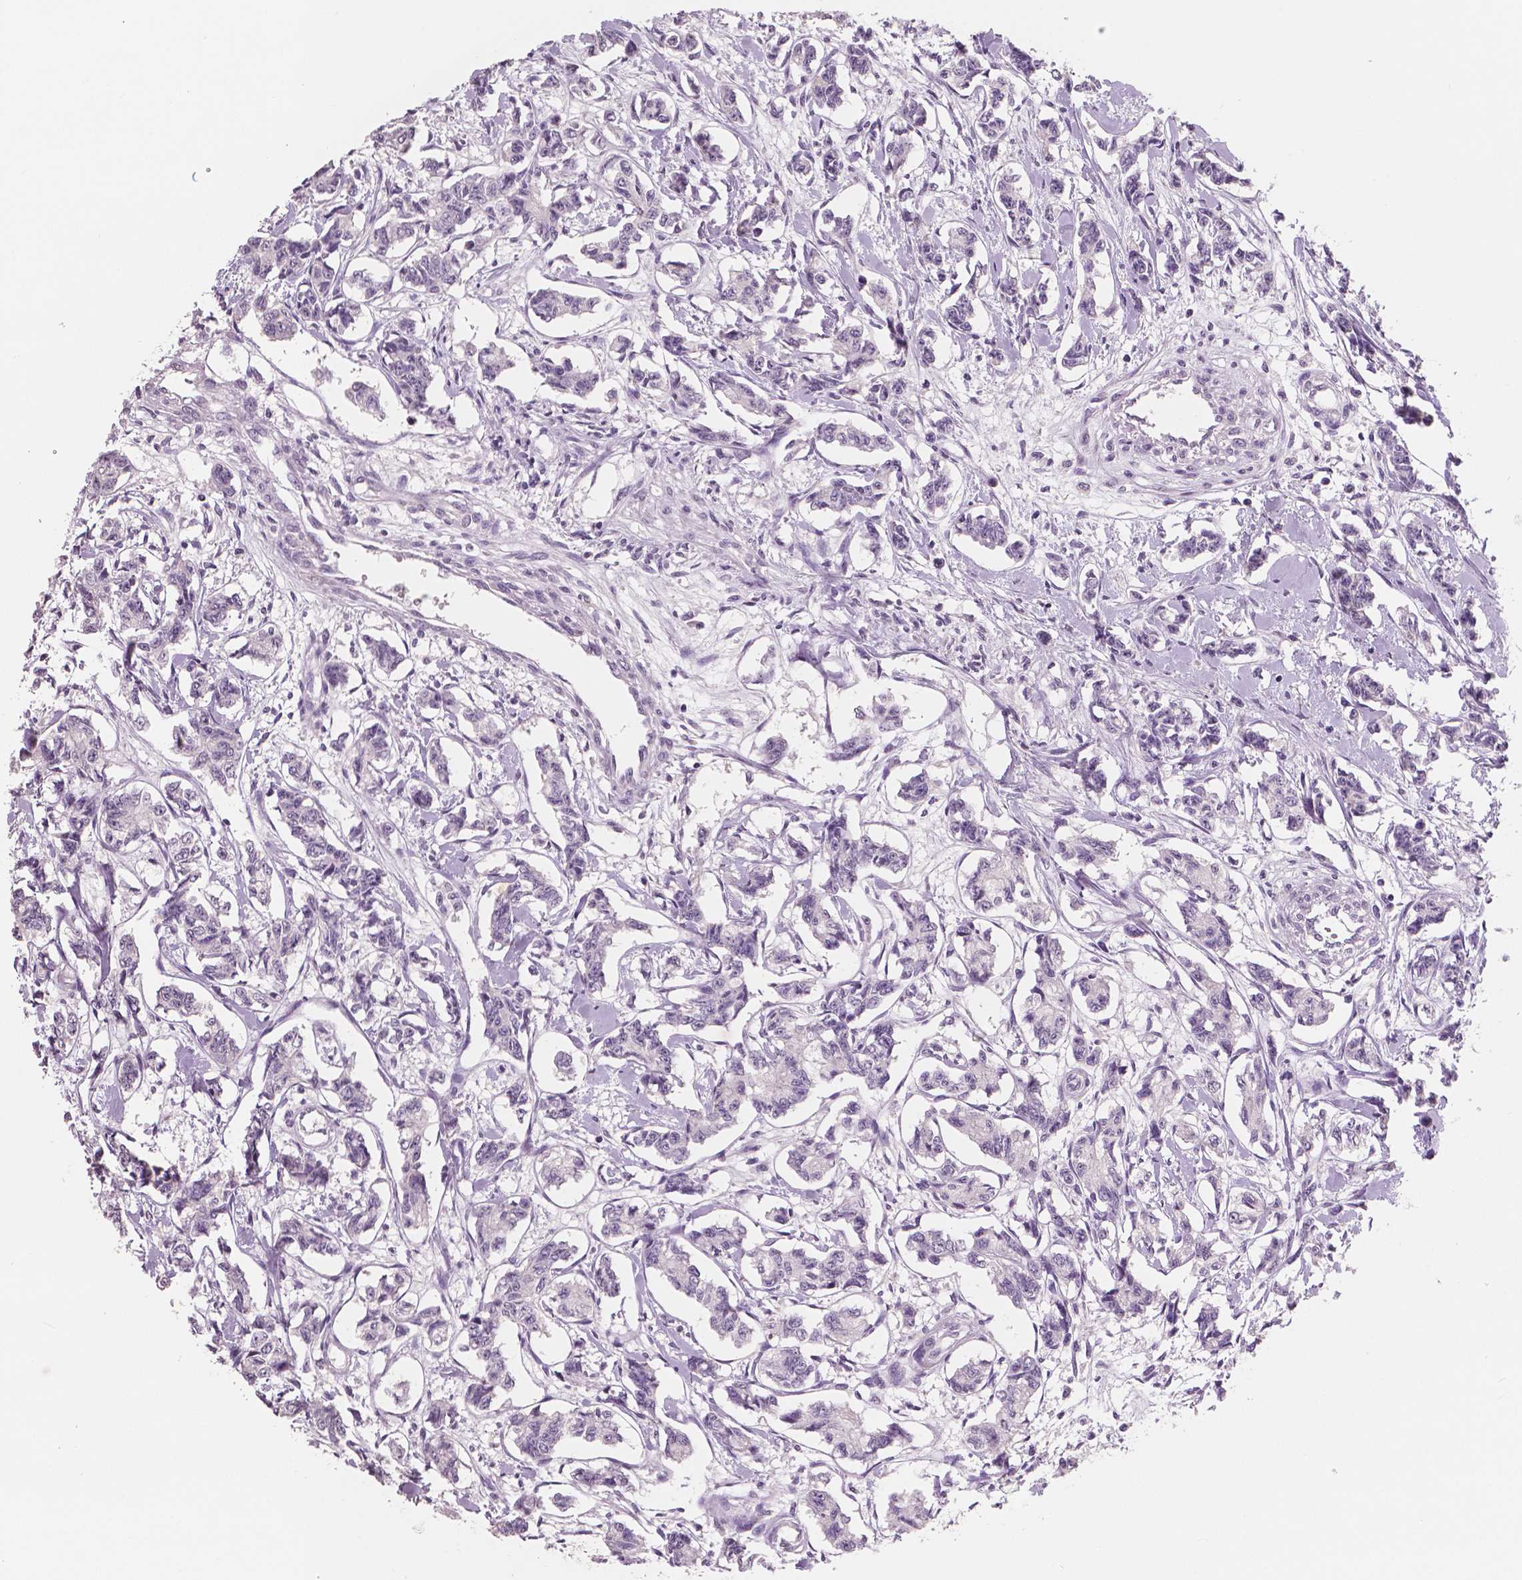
{"staining": {"intensity": "negative", "quantity": "none", "location": "none"}, "tissue": "carcinoid", "cell_type": "Tumor cells", "image_type": "cancer", "snomed": [{"axis": "morphology", "description": "Carcinoid, malignant, NOS"}, {"axis": "topography", "description": "Kidney"}], "caption": "Photomicrograph shows no protein staining in tumor cells of carcinoid (malignant) tissue.", "gene": "NECAB1", "patient": {"sex": "female", "age": 41}}